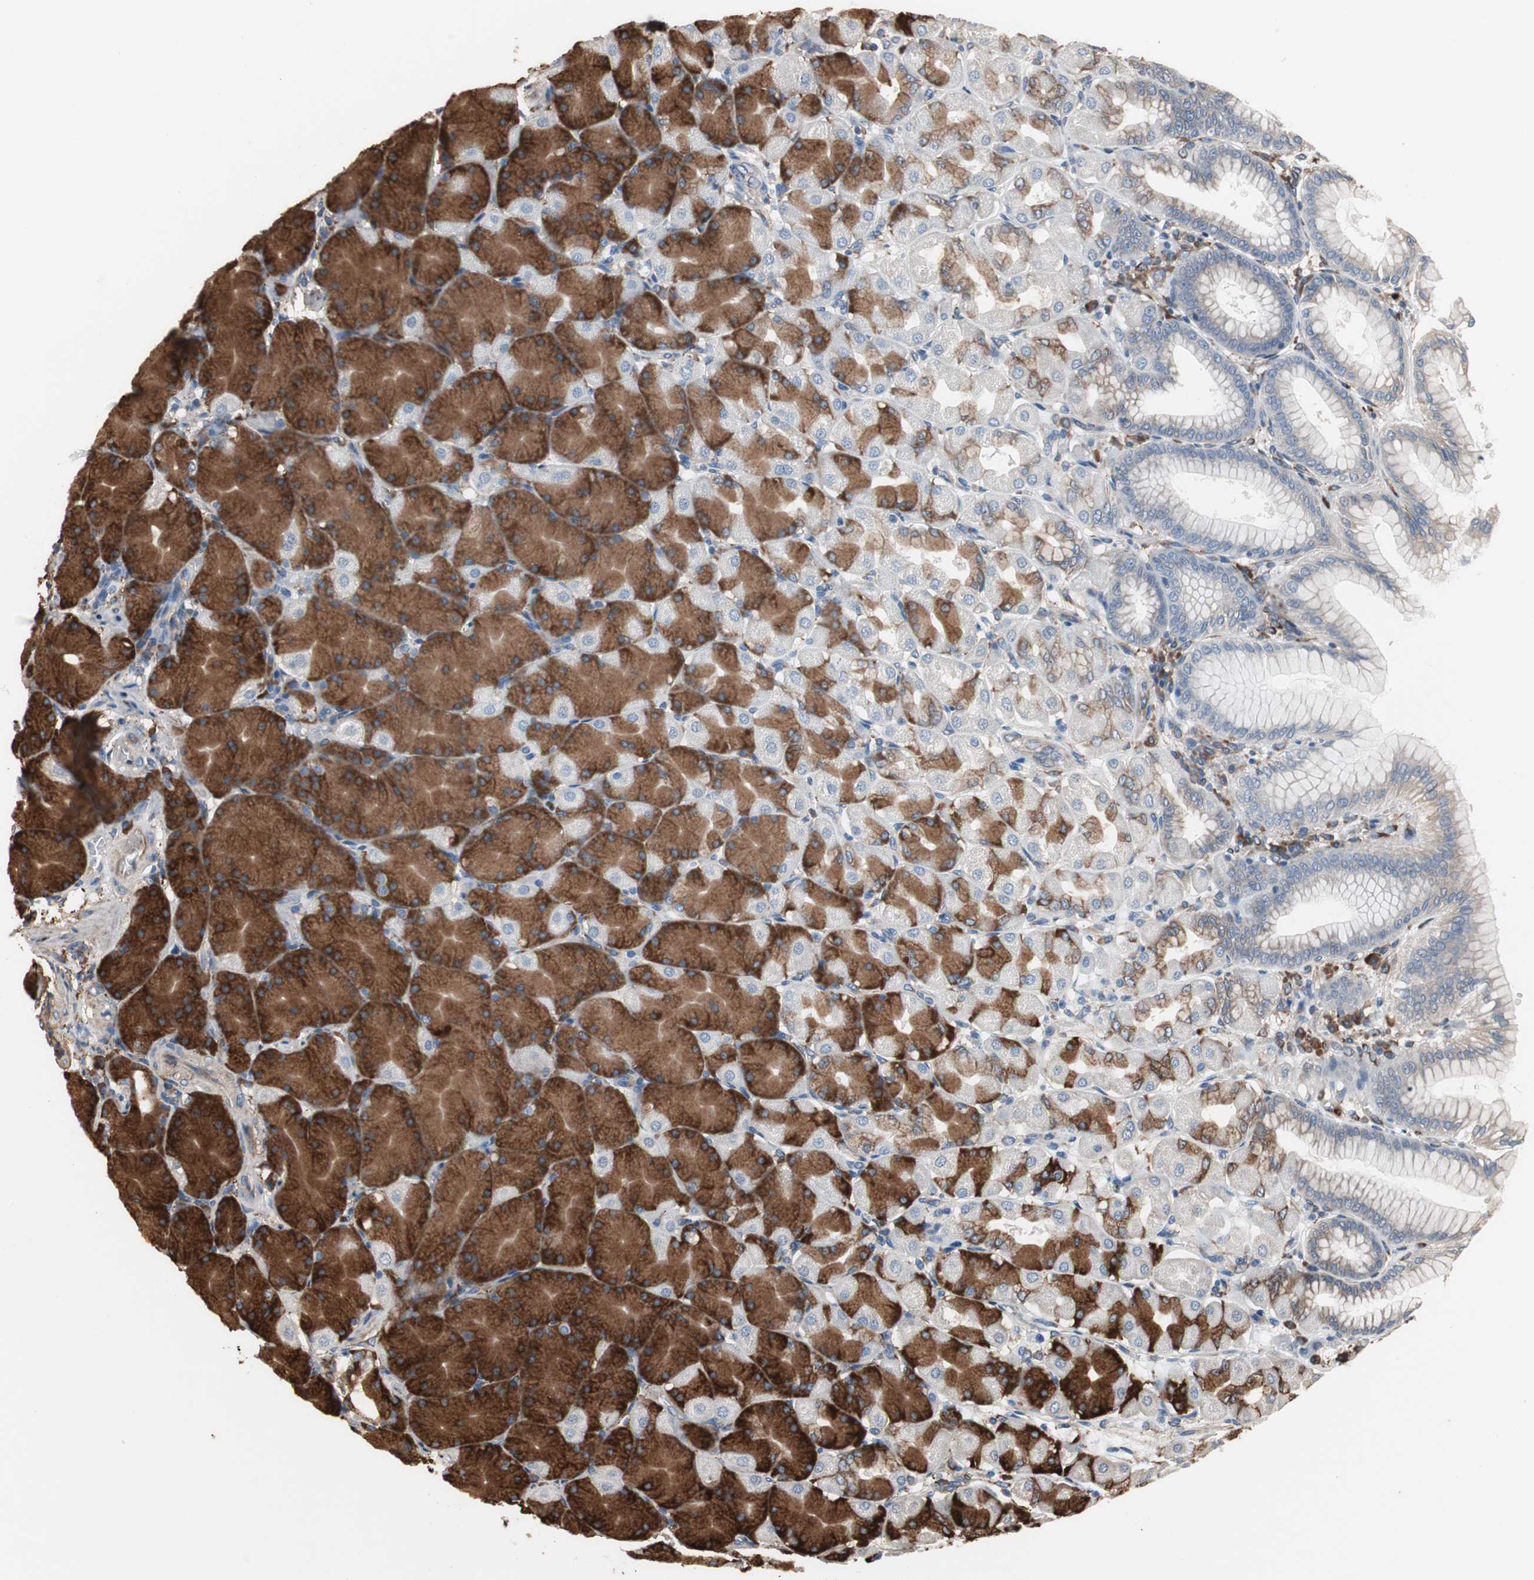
{"staining": {"intensity": "strong", "quantity": "25%-75%", "location": "cytoplasmic/membranous"}, "tissue": "stomach", "cell_type": "Glandular cells", "image_type": "normal", "snomed": [{"axis": "morphology", "description": "Normal tissue, NOS"}, {"axis": "topography", "description": "Stomach, upper"}], "caption": "This histopathology image exhibits unremarkable stomach stained with IHC to label a protein in brown. The cytoplasmic/membranous of glandular cells show strong positivity for the protein. Nuclei are counter-stained blue.", "gene": "CALU", "patient": {"sex": "female", "age": 56}}